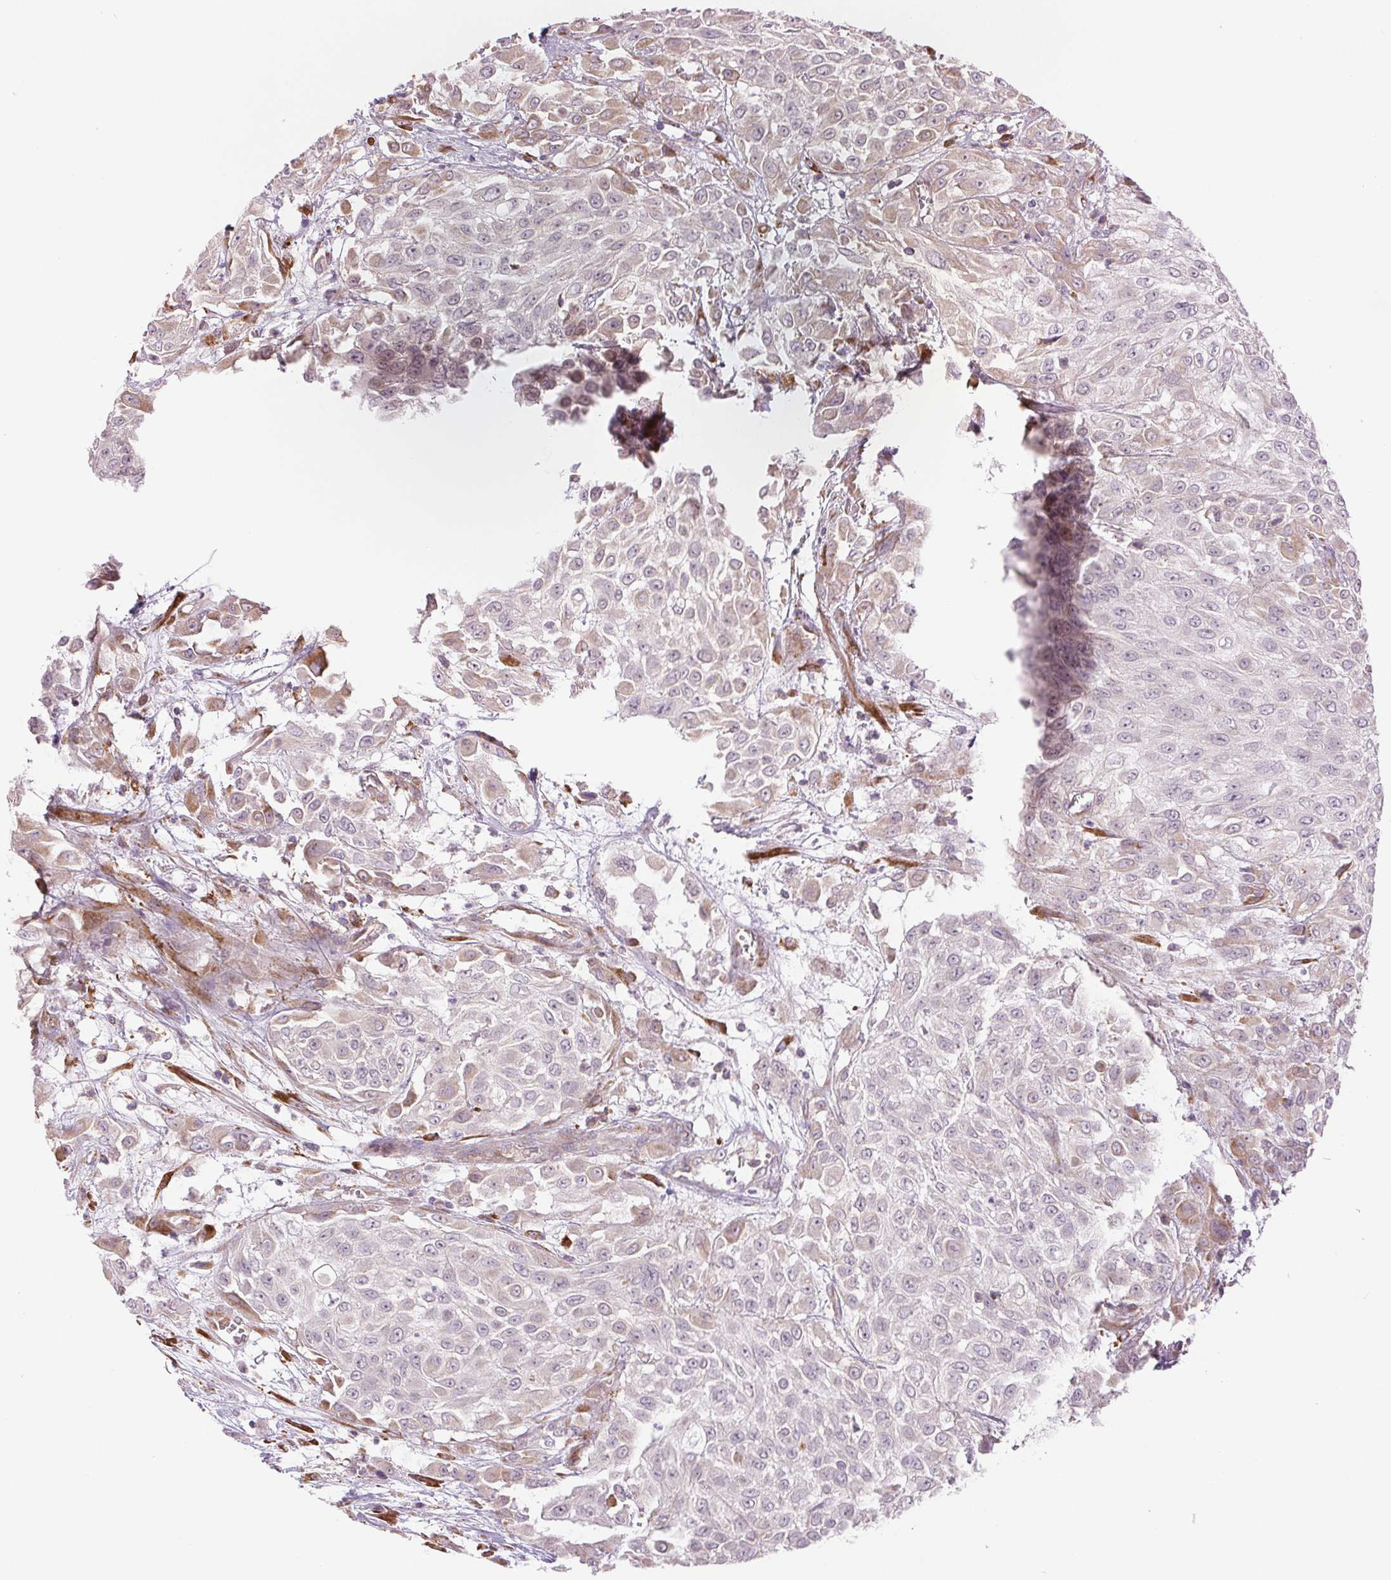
{"staining": {"intensity": "negative", "quantity": "none", "location": "none"}, "tissue": "urothelial cancer", "cell_type": "Tumor cells", "image_type": "cancer", "snomed": [{"axis": "morphology", "description": "Urothelial carcinoma, High grade"}, {"axis": "topography", "description": "Urinary bladder"}], "caption": "Tumor cells show no significant expression in urothelial cancer. Nuclei are stained in blue.", "gene": "METTL17", "patient": {"sex": "male", "age": 57}}